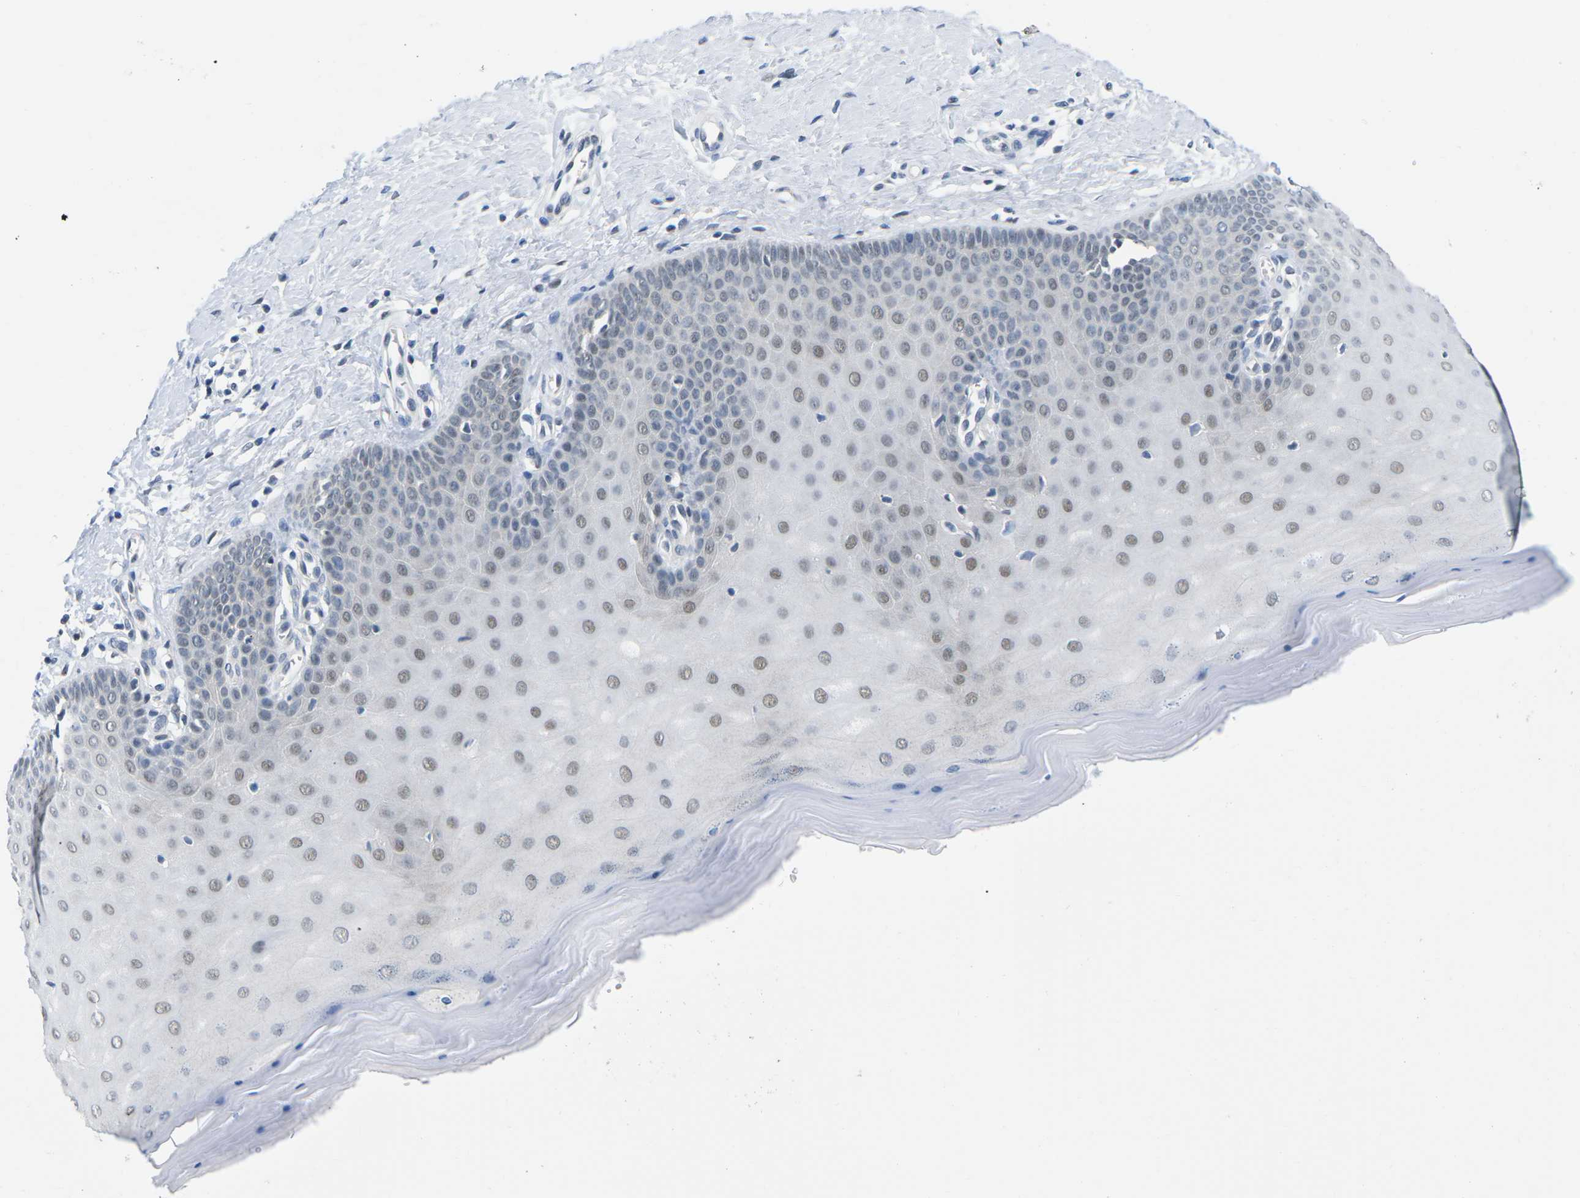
{"staining": {"intensity": "moderate", "quantity": "25%-75%", "location": "nuclear"}, "tissue": "cervix", "cell_type": "Glandular cells", "image_type": "normal", "snomed": [{"axis": "morphology", "description": "Normal tissue, NOS"}, {"axis": "topography", "description": "Cervix"}], "caption": "Cervix stained with DAB (3,3'-diaminobenzidine) immunohistochemistry demonstrates medium levels of moderate nuclear staining in approximately 25%-75% of glandular cells. (DAB = brown stain, brightfield microscopy at high magnification).", "gene": "UBA7", "patient": {"sex": "female", "age": 55}}